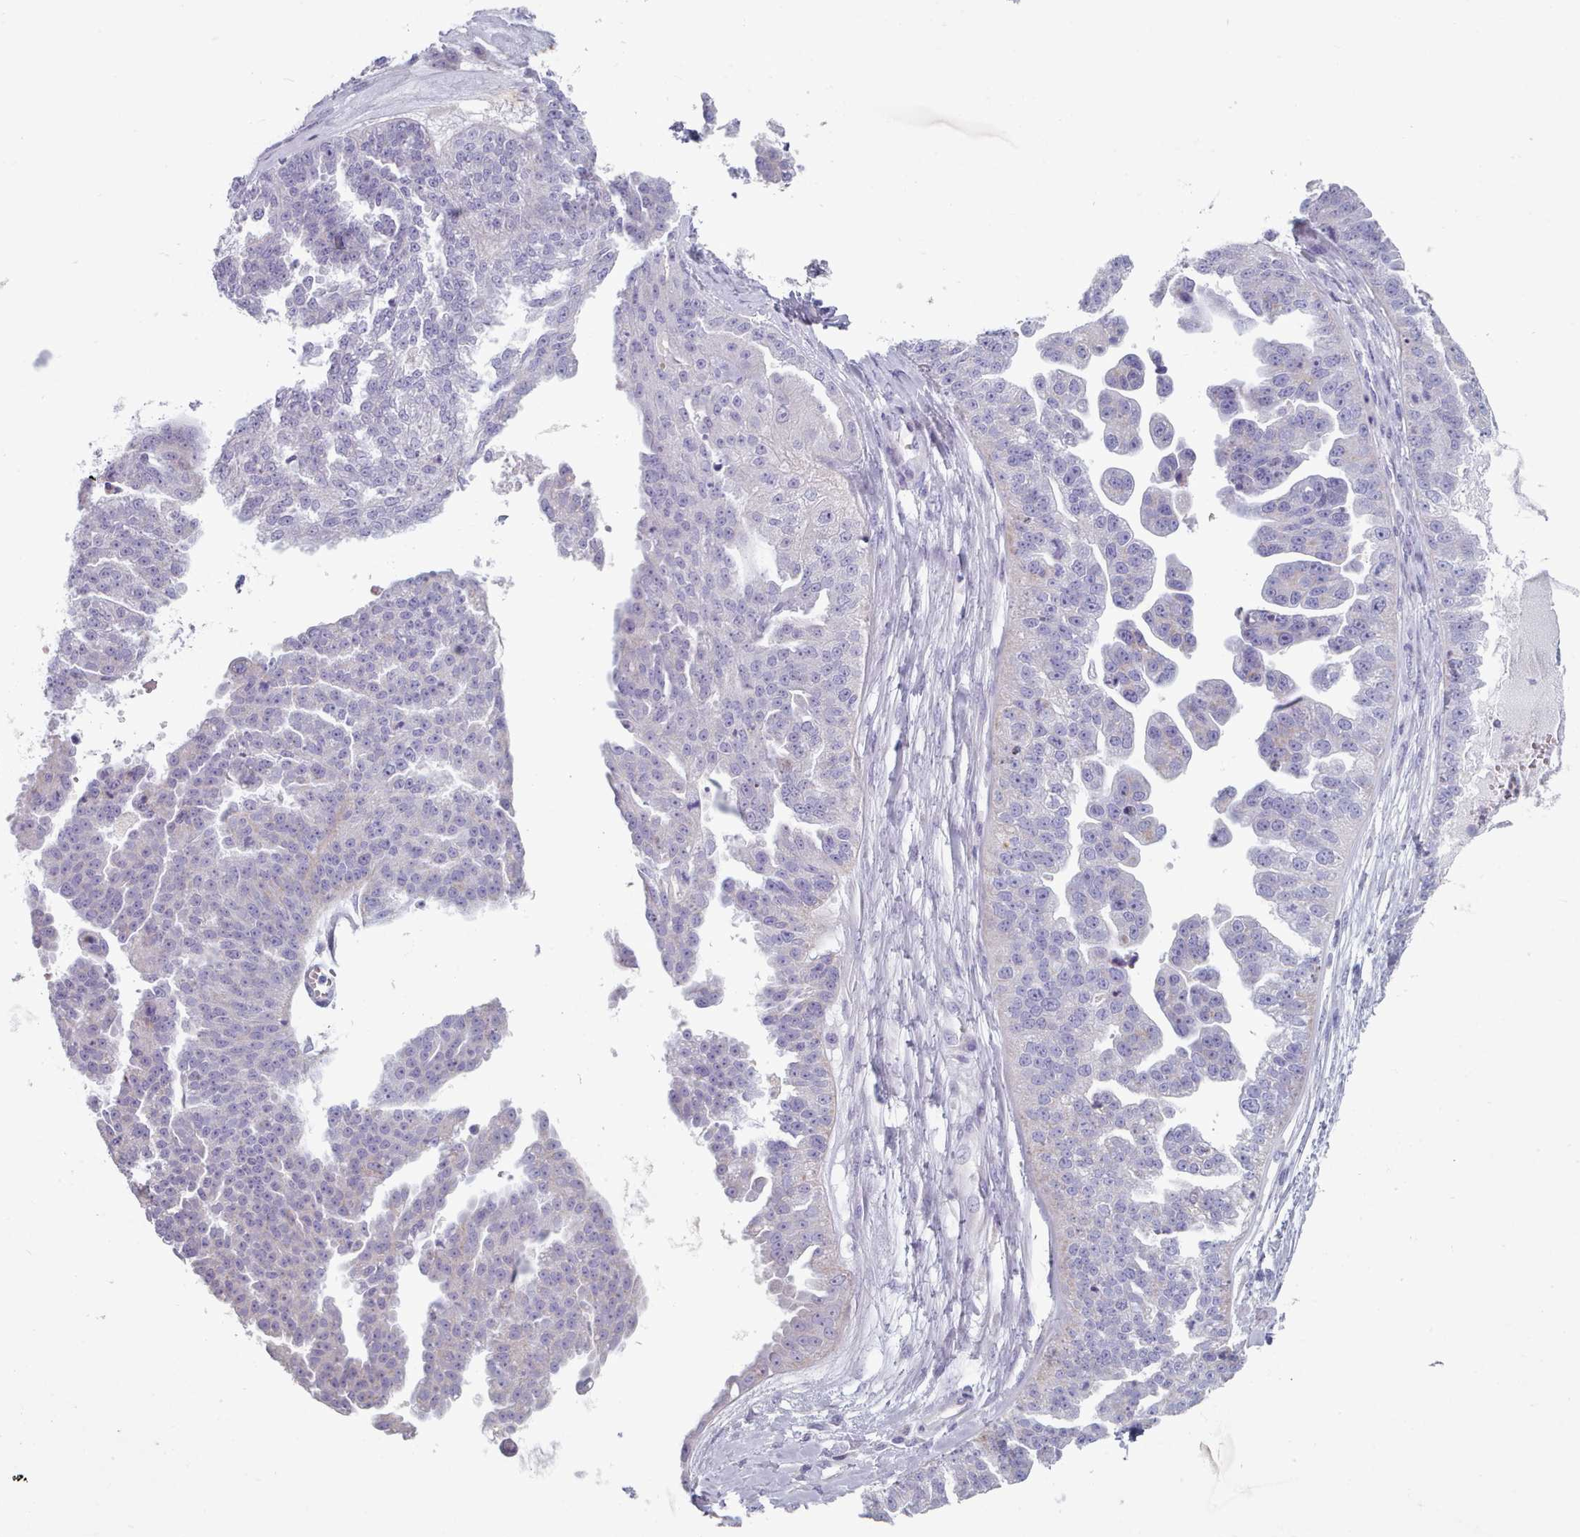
{"staining": {"intensity": "negative", "quantity": "none", "location": "none"}, "tissue": "ovarian cancer", "cell_type": "Tumor cells", "image_type": "cancer", "snomed": [{"axis": "morphology", "description": "Cystadenocarcinoma, serous, NOS"}, {"axis": "topography", "description": "Ovary"}], "caption": "This micrograph is of ovarian cancer stained with immunohistochemistry to label a protein in brown with the nuclei are counter-stained blue. There is no expression in tumor cells.", "gene": "HAO1", "patient": {"sex": "female", "age": 58}}